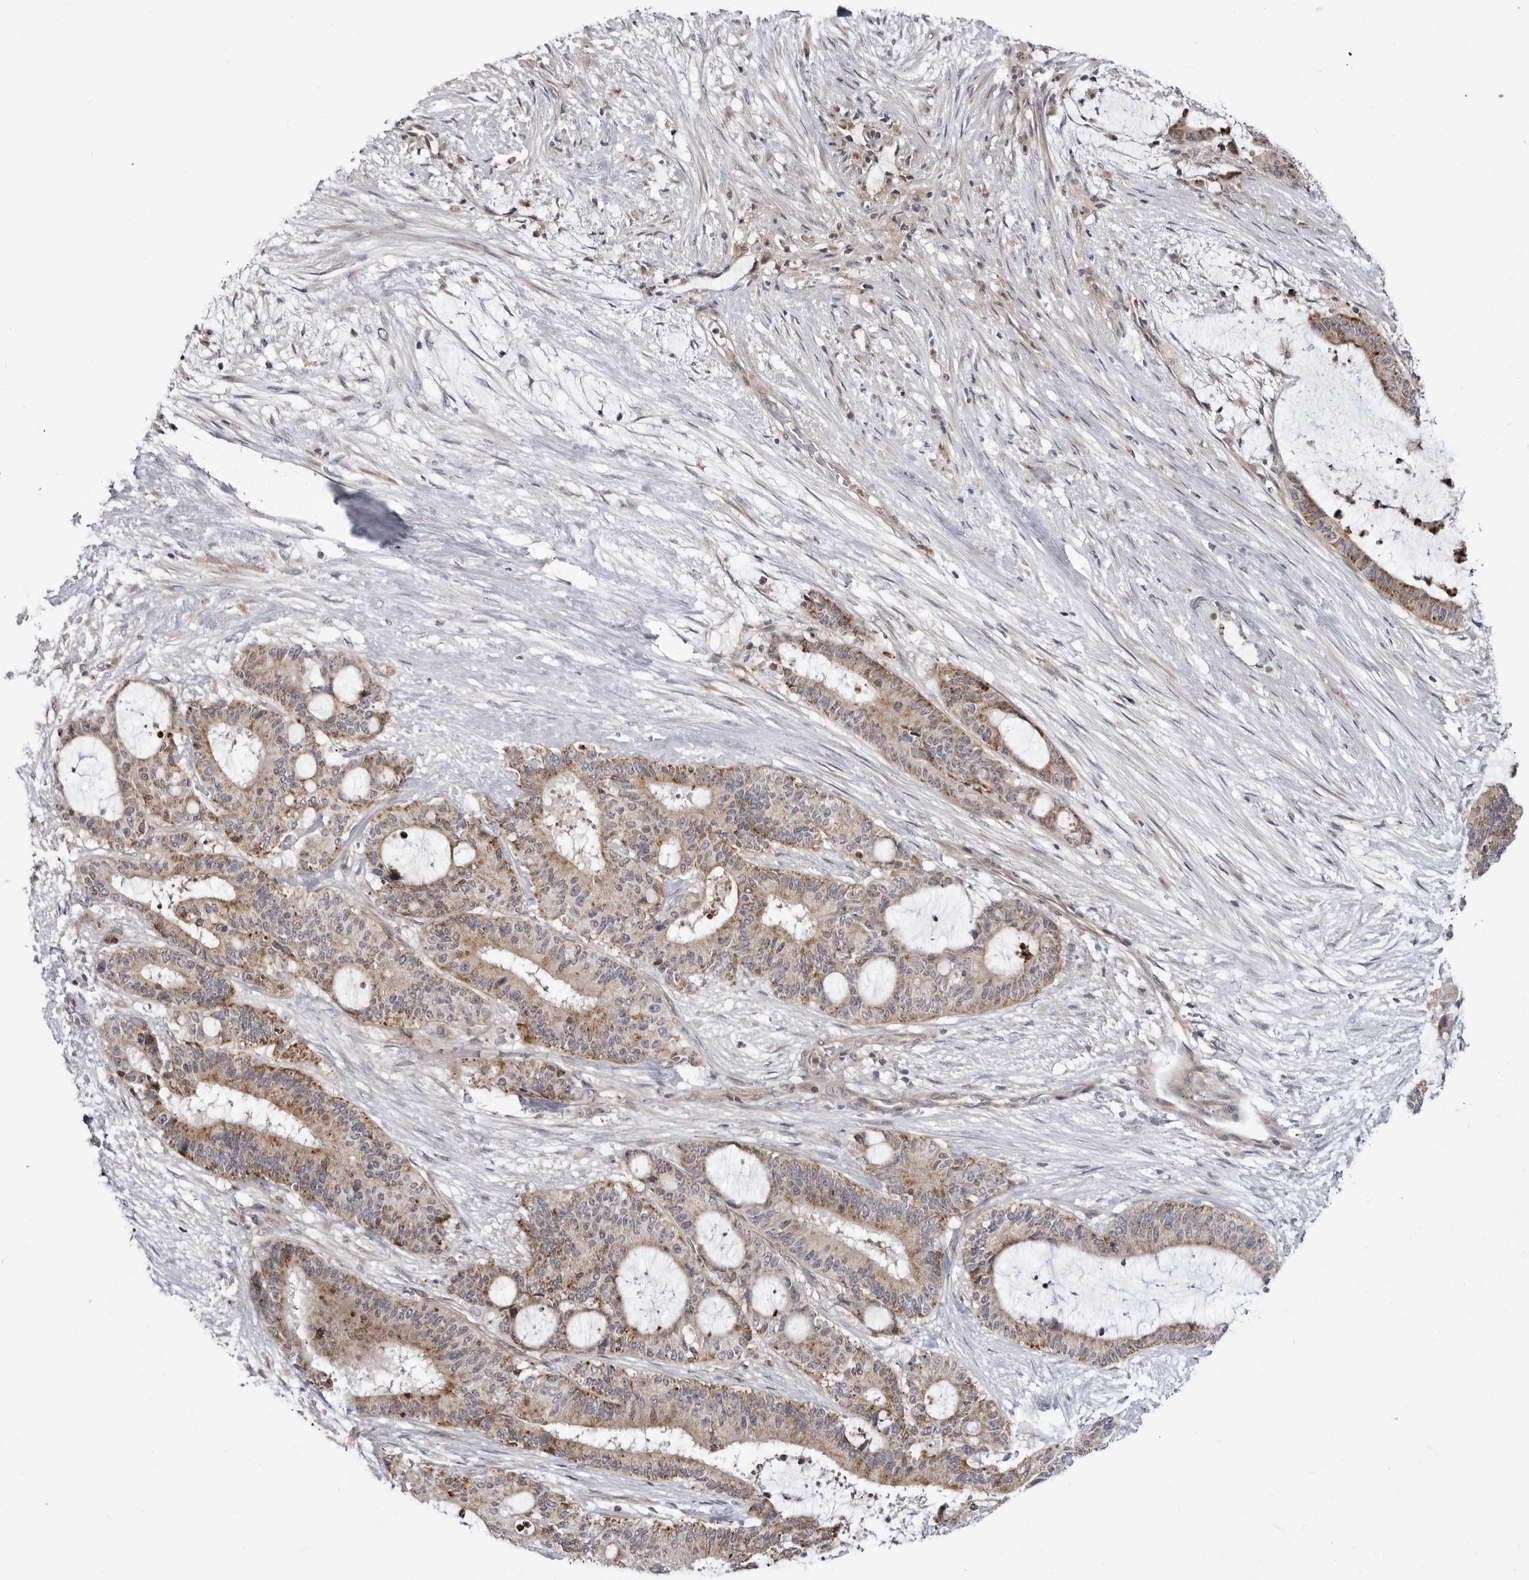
{"staining": {"intensity": "strong", "quantity": "25%-75%", "location": "cytoplasmic/membranous"}, "tissue": "liver cancer", "cell_type": "Tumor cells", "image_type": "cancer", "snomed": [{"axis": "morphology", "description": "Normal tissue, NOS"}, {"axis": "morphology", "description": "Cholangiocarcinoma"}, {"axis": "topography", "description": "Liver"}, {"axis": "topography", "description": "Peripheral nerve tissue"}], "caption": "The photomicrograph demonstrates staining of cholangiocarcinoma (liver), revealing strong cytoplasmic/membranous protein expression (brown color) within tumor cells. The staining was performed using DAB (3,3'-diaminobenzidine) to visualize the protein expression in brown, while the nuclei were stained in blue with hematoxylin (Magnification: 20x).", "gene": "CCDC18", "patient": {"sex": "female", "age": 73}}